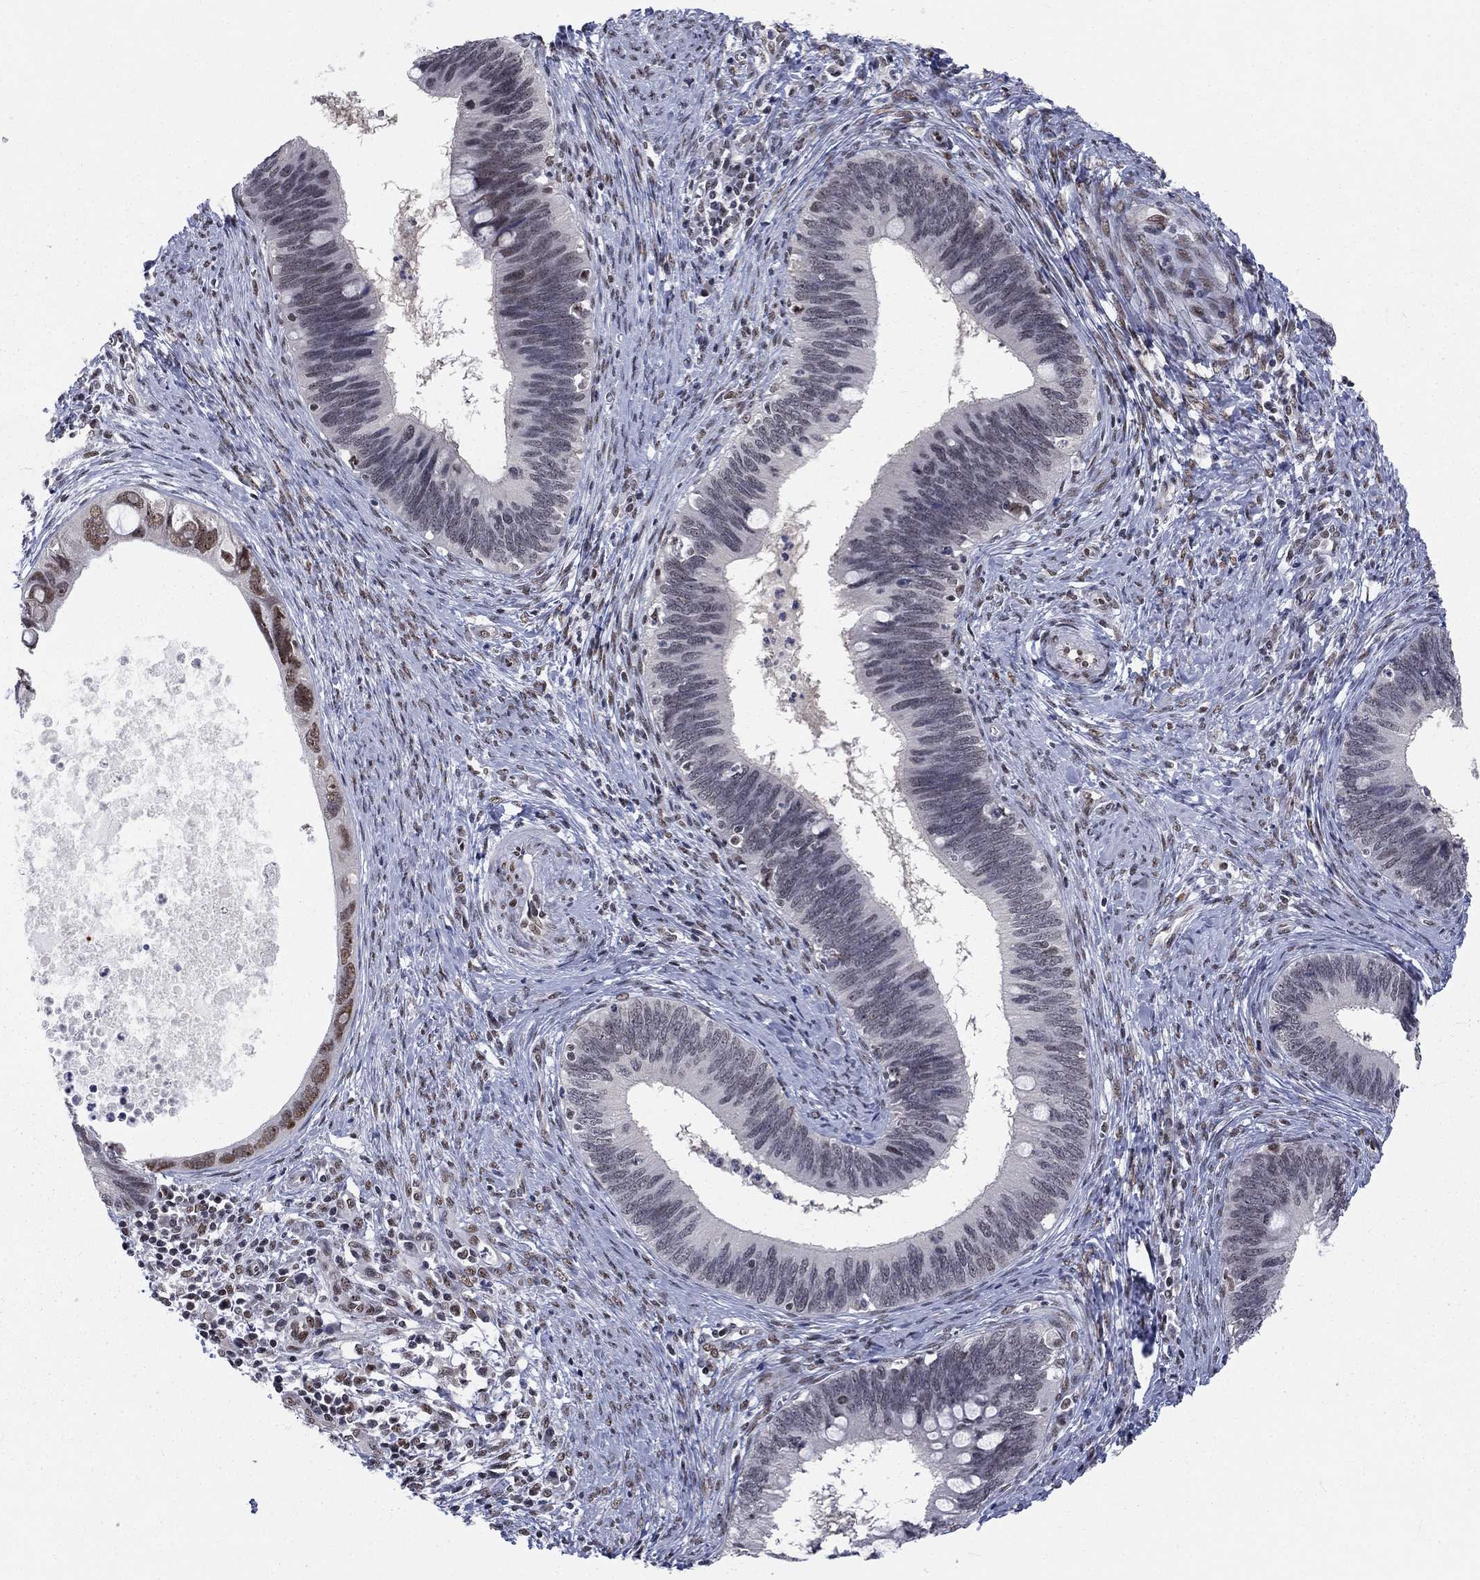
{"staining": {"intensity": "strong", "quantity": "<25%", "location": "nuclear"}, "tissue": "cervical cancer", "cell_type": "Tumor cells", "image_type": "cancer", "snomed": [{"axis": "morphology", "description": "Adenocarcinoma, NOS"}, {"axis": "topography", "description": "Cervix"}], "caption": "A histopathology image of adenocarcinoma (cervical) stained for a protein exhibits strong nuclear brown staining in tumor cells.", "gene": "FYTTD1", "patient": {"sex": "female", "age": 42}}